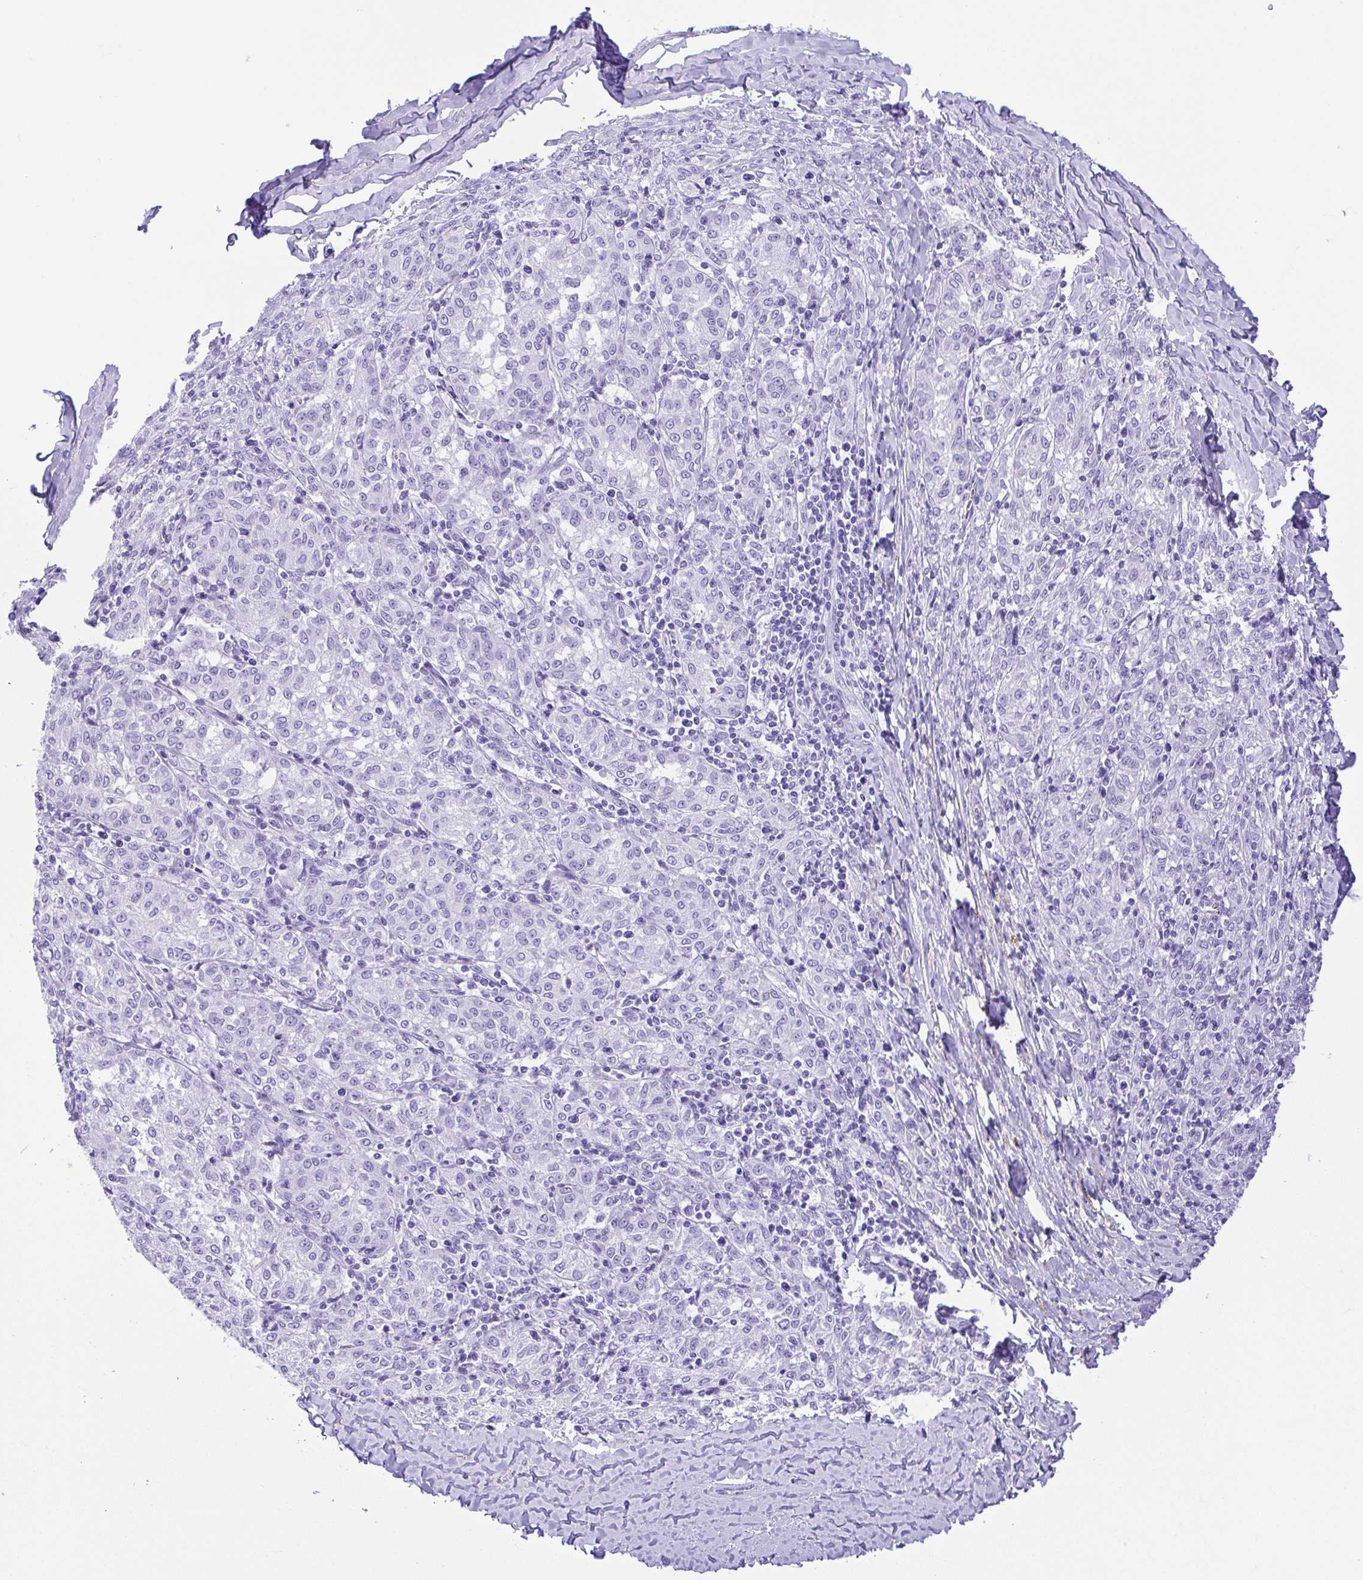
{"staining": {"intensity": "negative", "quantity": "none", "location": "none"}, "tissue": "melanoma", "cell_type": "Tumor cells", "image_type": "cancer", "snomed": [{"axis": "morphology", "description": "Malignant melanoma, NOS"}, {"axis": "topography", "description": "Skin"}], "caption": "Tumor cells show no significant protein positivity in melanoma.", "gene": "CDSN", "patient": {"sex": "female", "age": 72}}